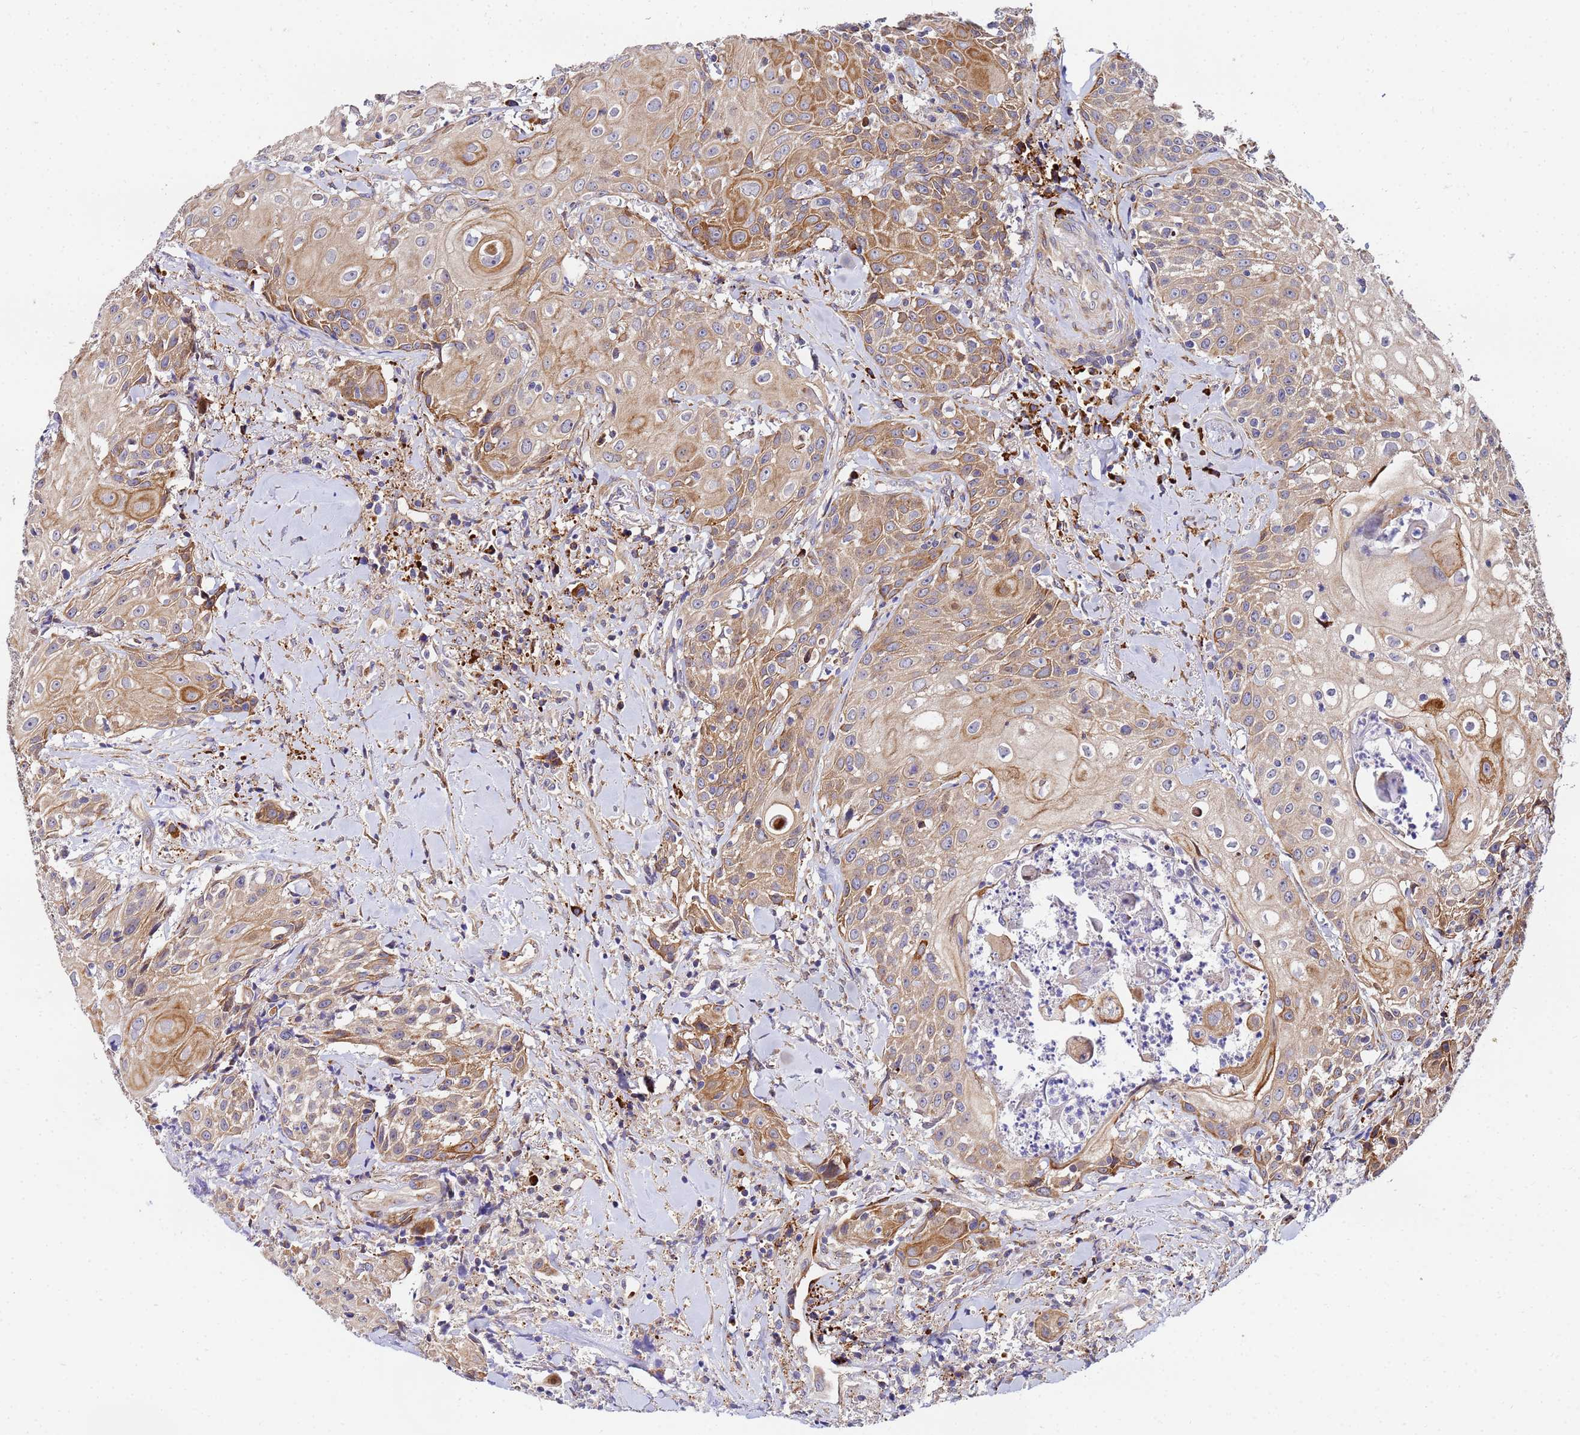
{"staining": {"intensity": "moderate", "quantity": ">75%", "location": "cytoplasmic/membranous"}, "tissue": "head and neck cancer", "cell_type": "Tumor cells", "image_type": "cancer", "snomed": [{"axis": "morphology", "description": "Squamous cell carcinoma, NOS"}, {"axis": "topography", "description": "Oral tissue"}, {"axis": "topography", "description": "Head-Neck"}], "caption": "DAB immunohistochemical staining of head and neck squamous cell carcinoma shows moderate cytoplasmic/membranous protein expression in about >75% of tumor cells.", "gene": "POM121", "patient": {"sex": "female", "age": 82}}